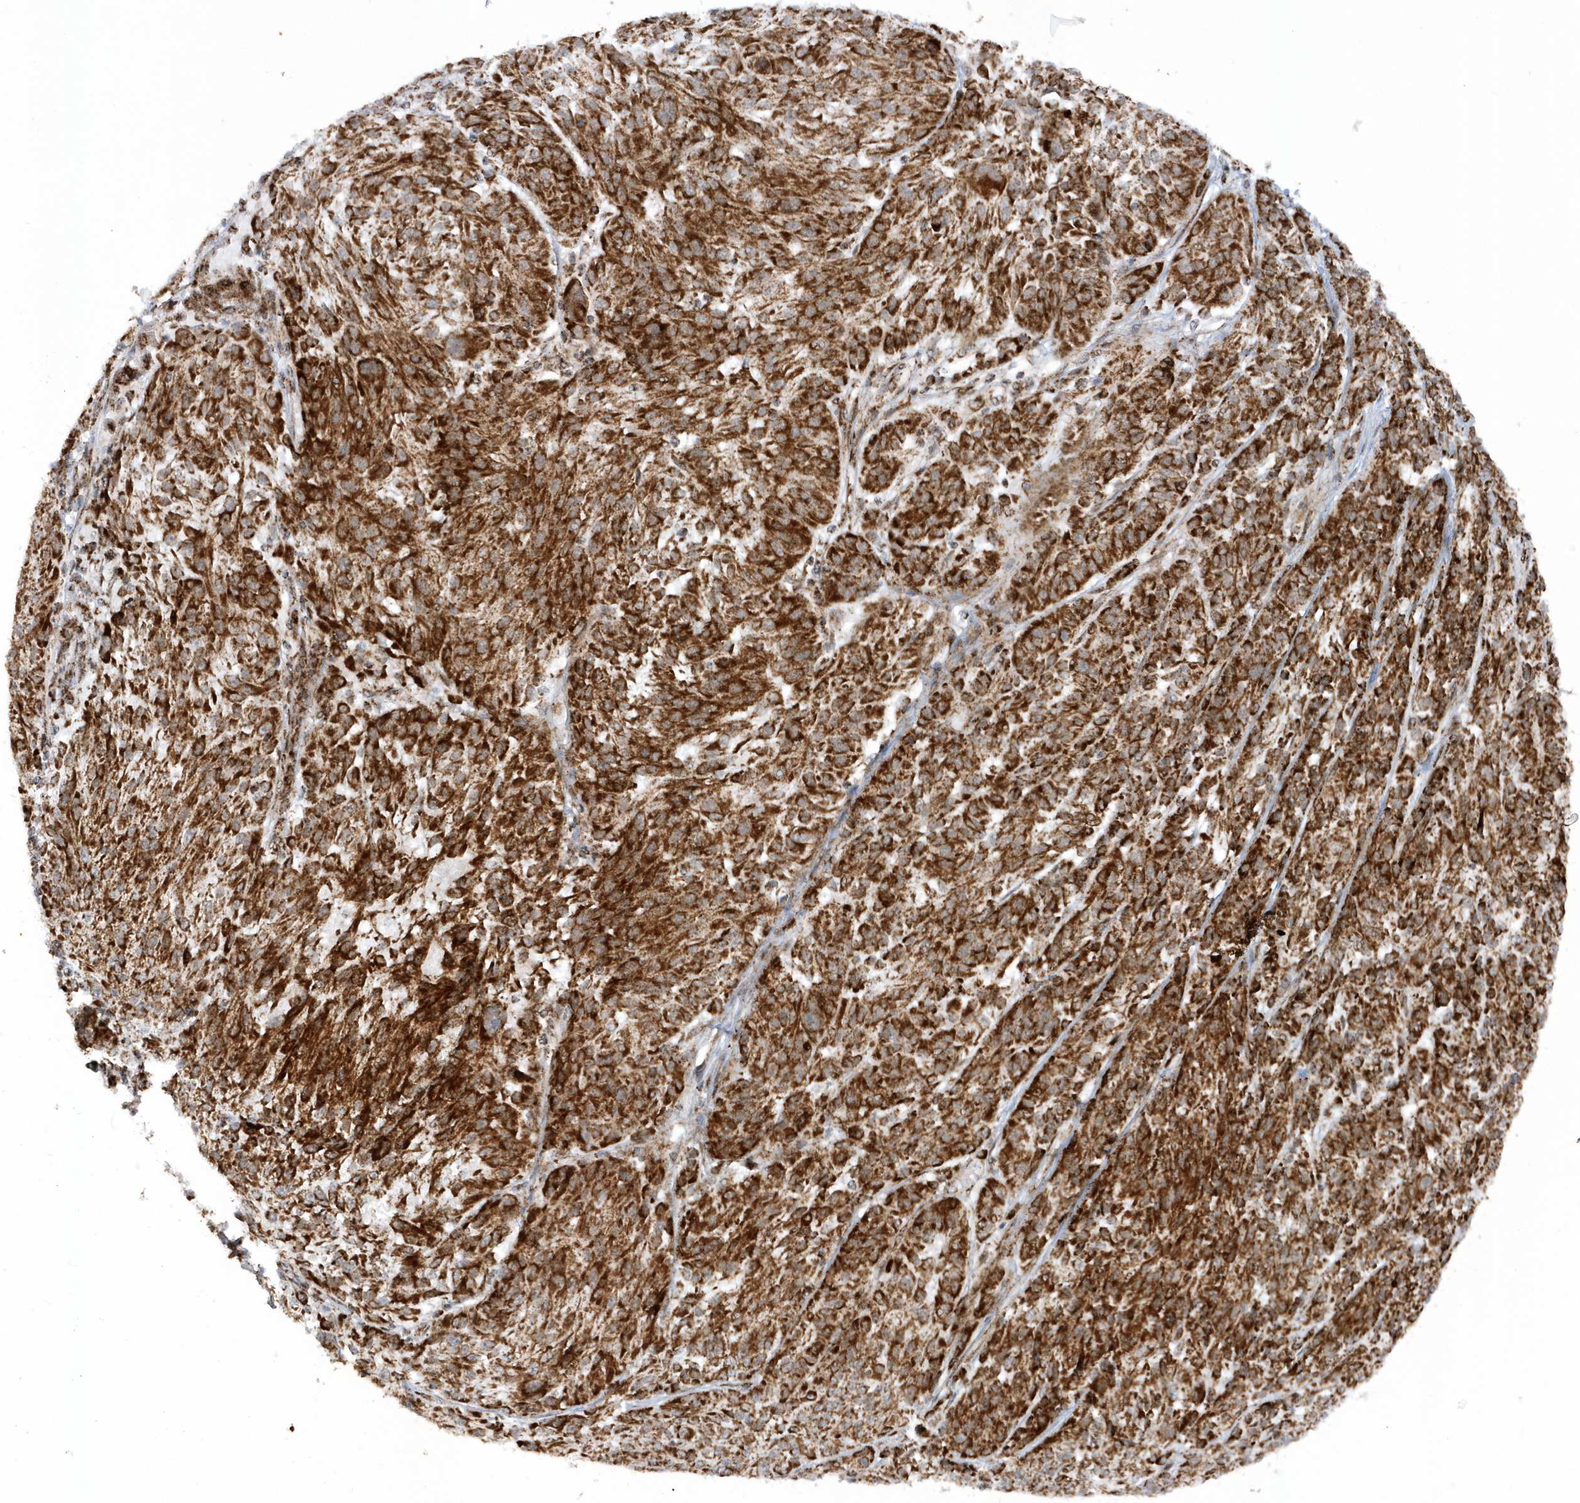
{"staining": {"intensity": "strong", "quantity": ">75%", "location": "cytoplasmic/membranous"}, "tissue": "melanoma", "cell_type": "Tumor cells", "image_type": "cancer", "snomed": [{"axis": "morphology", "description": "Malignant melanoma, NOS"}, {"axis": "topography", "description": "Skin"}], "caption": "Tumor cells reveal high levels of strong cytoplasmic/membranous expression in approximately >75% of cells in human melanoma. (IHC, brightfield microscopy, high magnification).", "gene": "CRY2", "patient": {"sex": "male", "age": 53}}